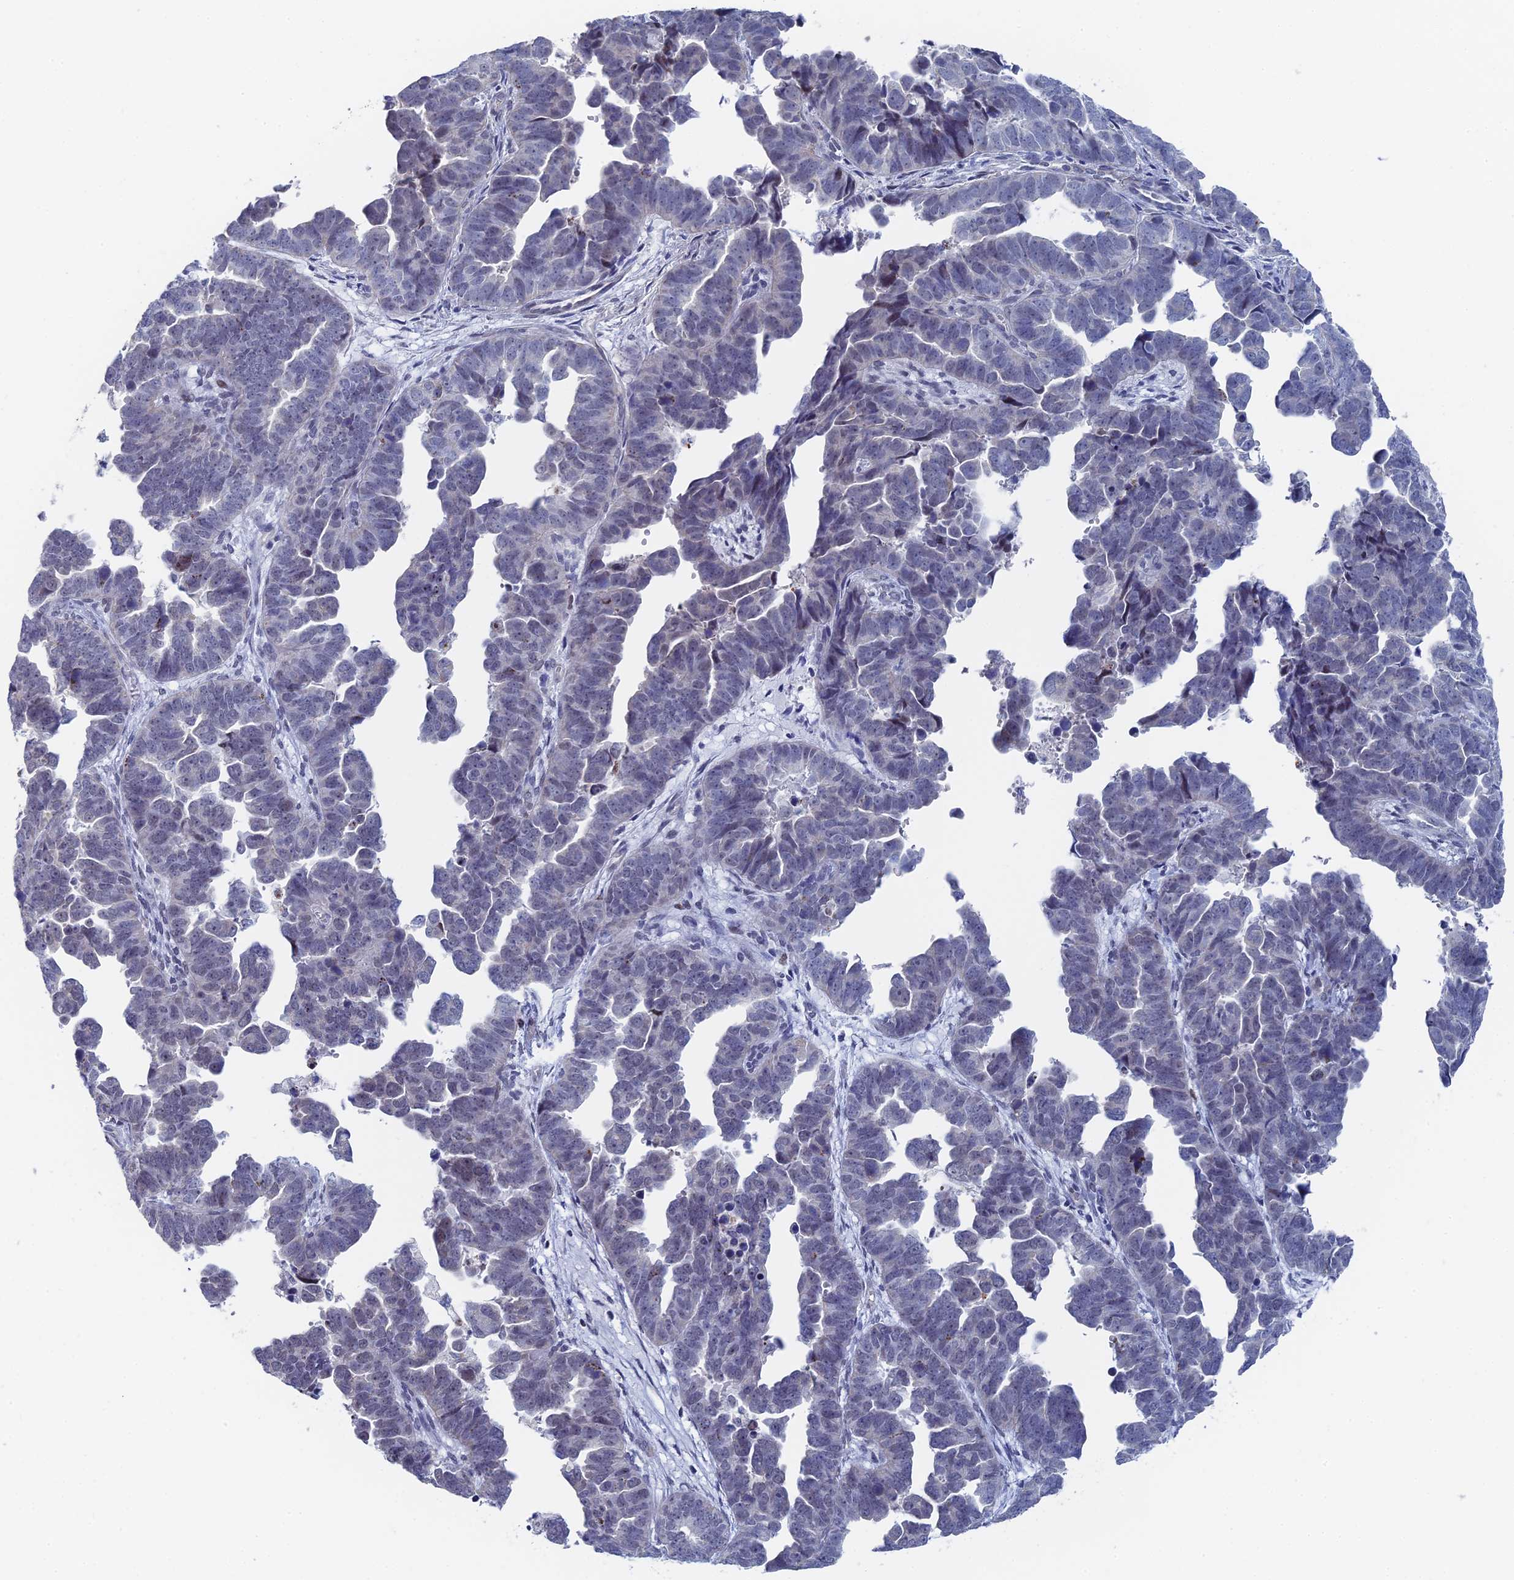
{"staining": {"intensity": "negative", "quantity": "none", "location": "none"}, "tissue": "endometrial cancer", "cell_type": "Tumor cells", "image_type": "cancer", "snomed": [{"axis": "morphology", "description": "Adenocarcinoma, NOS"}, {"axis": "topography", "description": "Endometrium"}], "caption": "Tumor cells show no significant expression in endometrial cancer.", "gene": "GMNC", "patient": {"sex": "female", "age": 75}}